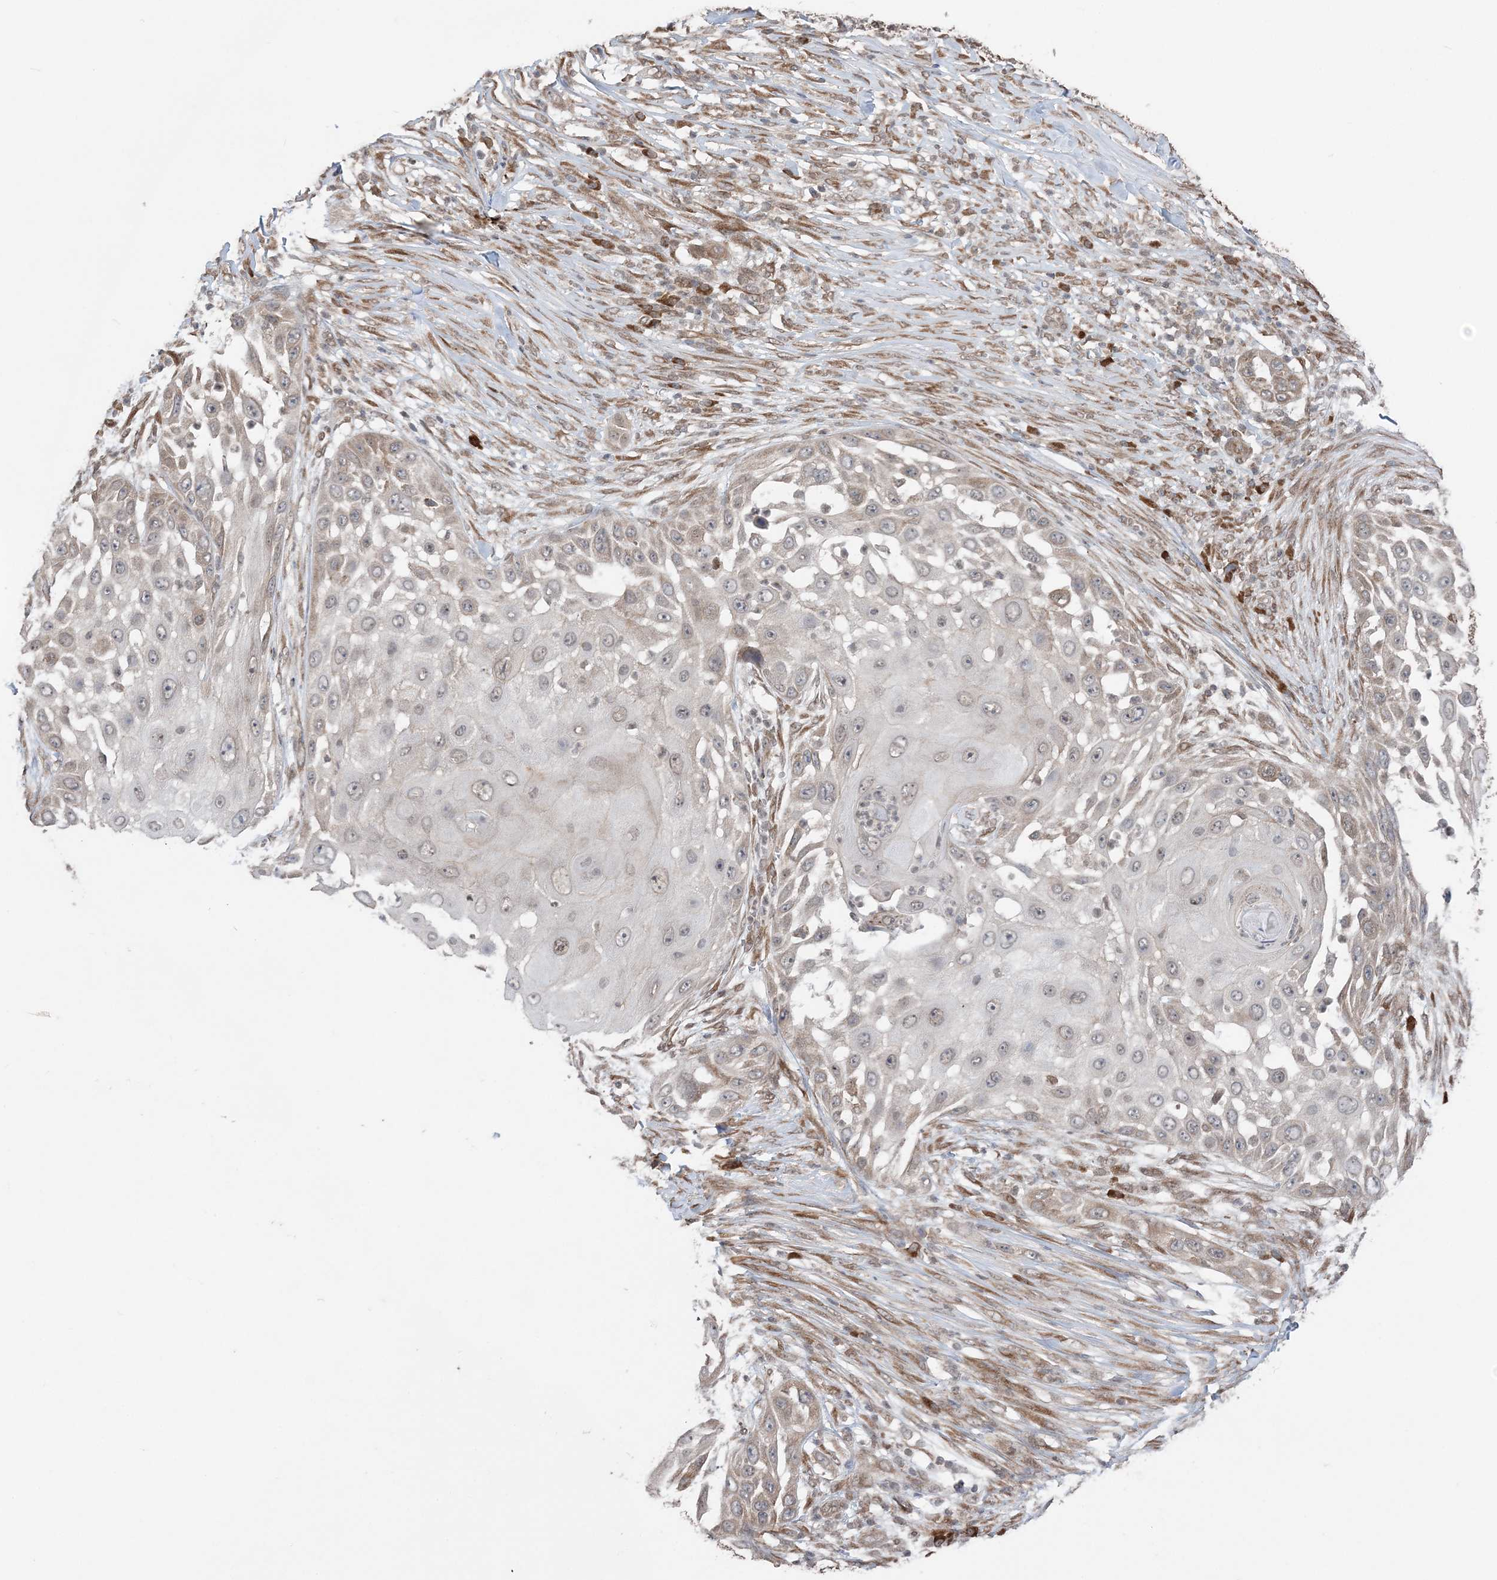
{"staining": {"intensity": "negative", "quantity": "none", "location": "none"}, "tissue": "skin cancer", "cell_type": "Tumor cells", "image_type": "cancer", "snomed": [{"axis": "morphology", "description": "Squamous cell carcinoma, NOS"}, {"axis": "topography", "description": "Skin"}], "caption": "This is an immunohistochemistry micrograph of human squamous cell carcinoma (skin). There is no expression in tumor cells.", "gene": "TMED10", "patient": {"sex": "female", "age": 44}}